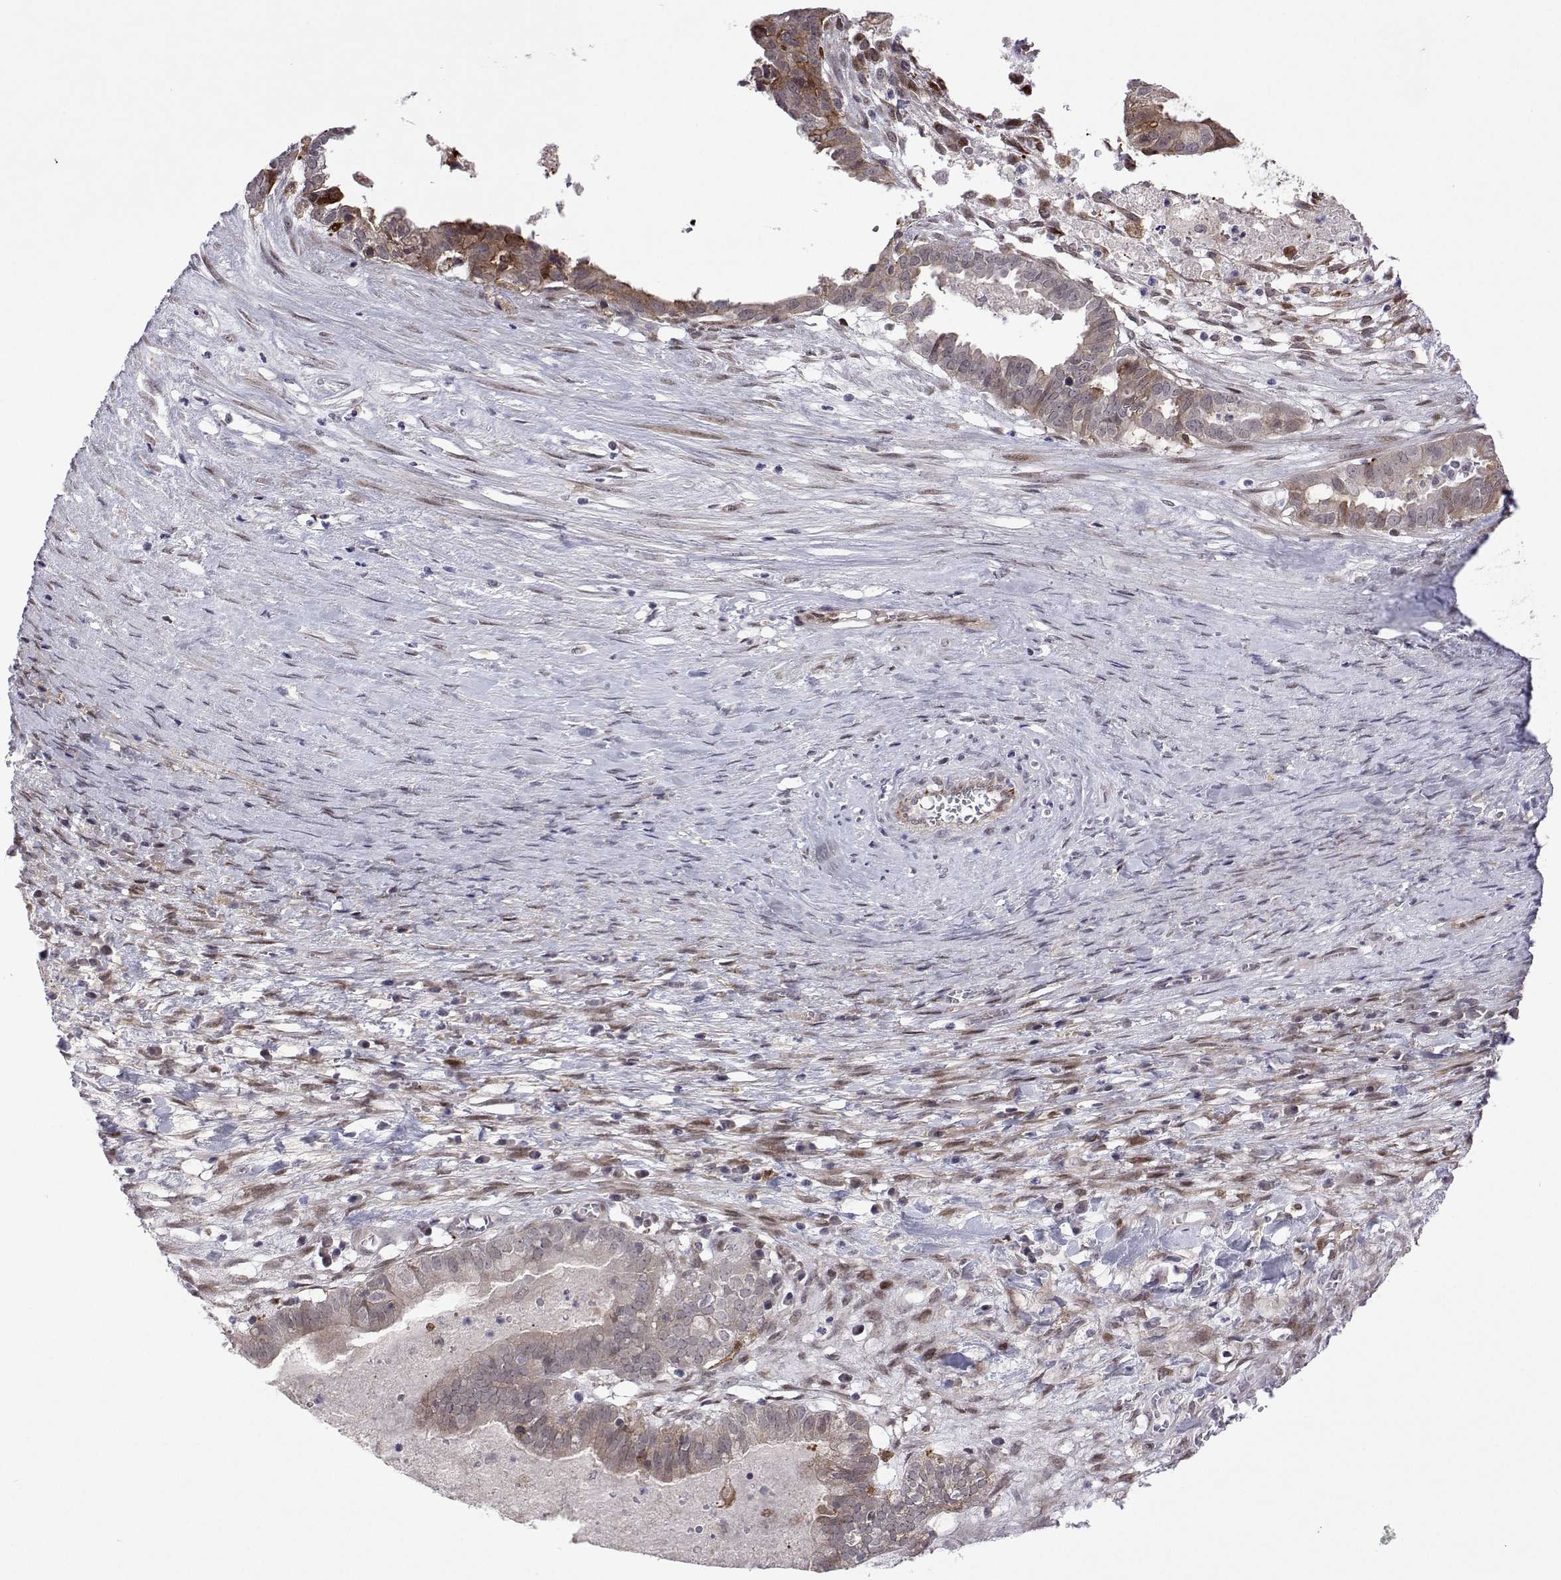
{"staining": {"intensity": "moderate", "quantity": "25%-75%", "location": "cytoplasmic/membranous,nuclear"}, "tissue": "ovarian cancer", "cell_type": "Tumor cells", "image_type": "cancer", "snomed": [{"axis": "morphology", "description": "Carcinoma, endometroid"}, {"axis": "topography", "description": "Ovary"}], "caption": "A medium amount of moderate cytoplasmic/membranous and nuclear staining is appreciated in about 25%-75% of tumor cells in endometroid carcinoma (ovarian) tissue. Ihc stains the protein of interest in brown and the nuclei are stained blue.", "gene": "EFCAB3", "patient": {"sex": "female", "age": 64}}